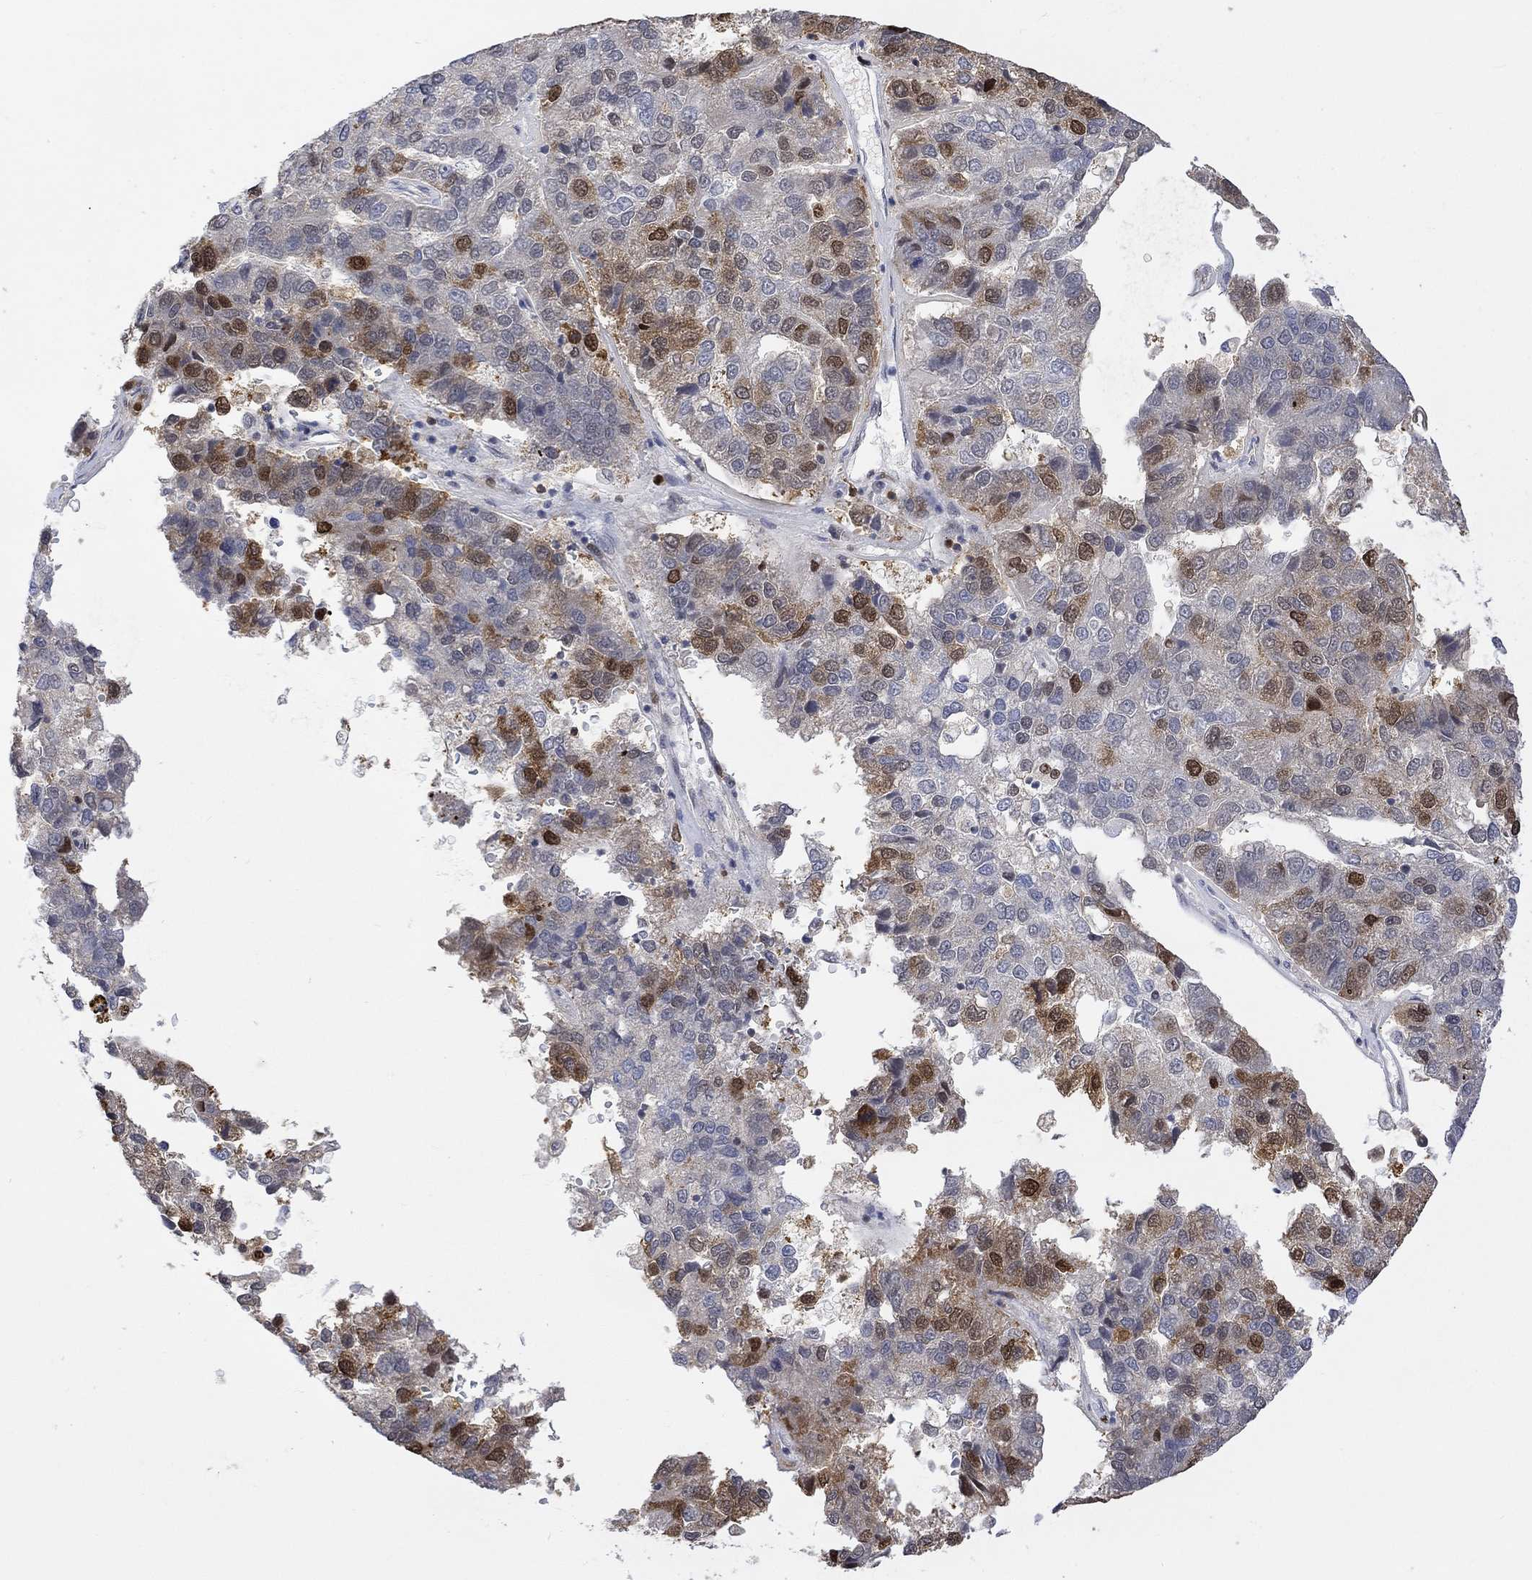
{"staining": {"intensity": "moderate", "quantity": "25%-75%", "location": "cytoplasmic/membranous,nuclear"}, "tissue": "pancreatic cancer", "cell_type": "Tumor cells", "image_type": "cancer", "snomed": [{"axis": "morphology", "description": "Adenocarcinoma, NOS"}, {"axis": "topography", "description": "Pancreas"}], "caption": "Immunohistochemistry (IHC) staining of adenocarcinoma (pancreatic), which reveals medium levels of moderate cytoplasmic/membranous and nuclear expression in about 25%-75% of tumor cells indicating moderate cytoplasmic/membranous and nuclear protein staining. The staining was performed using DAB (3,3'-diaminobenzidine) (brown) for protein detection and nuclei were counterstained in hematoxylin (blue).", "gene": "RAD54L2", "patient": {"sex": "female", "age": 61}}